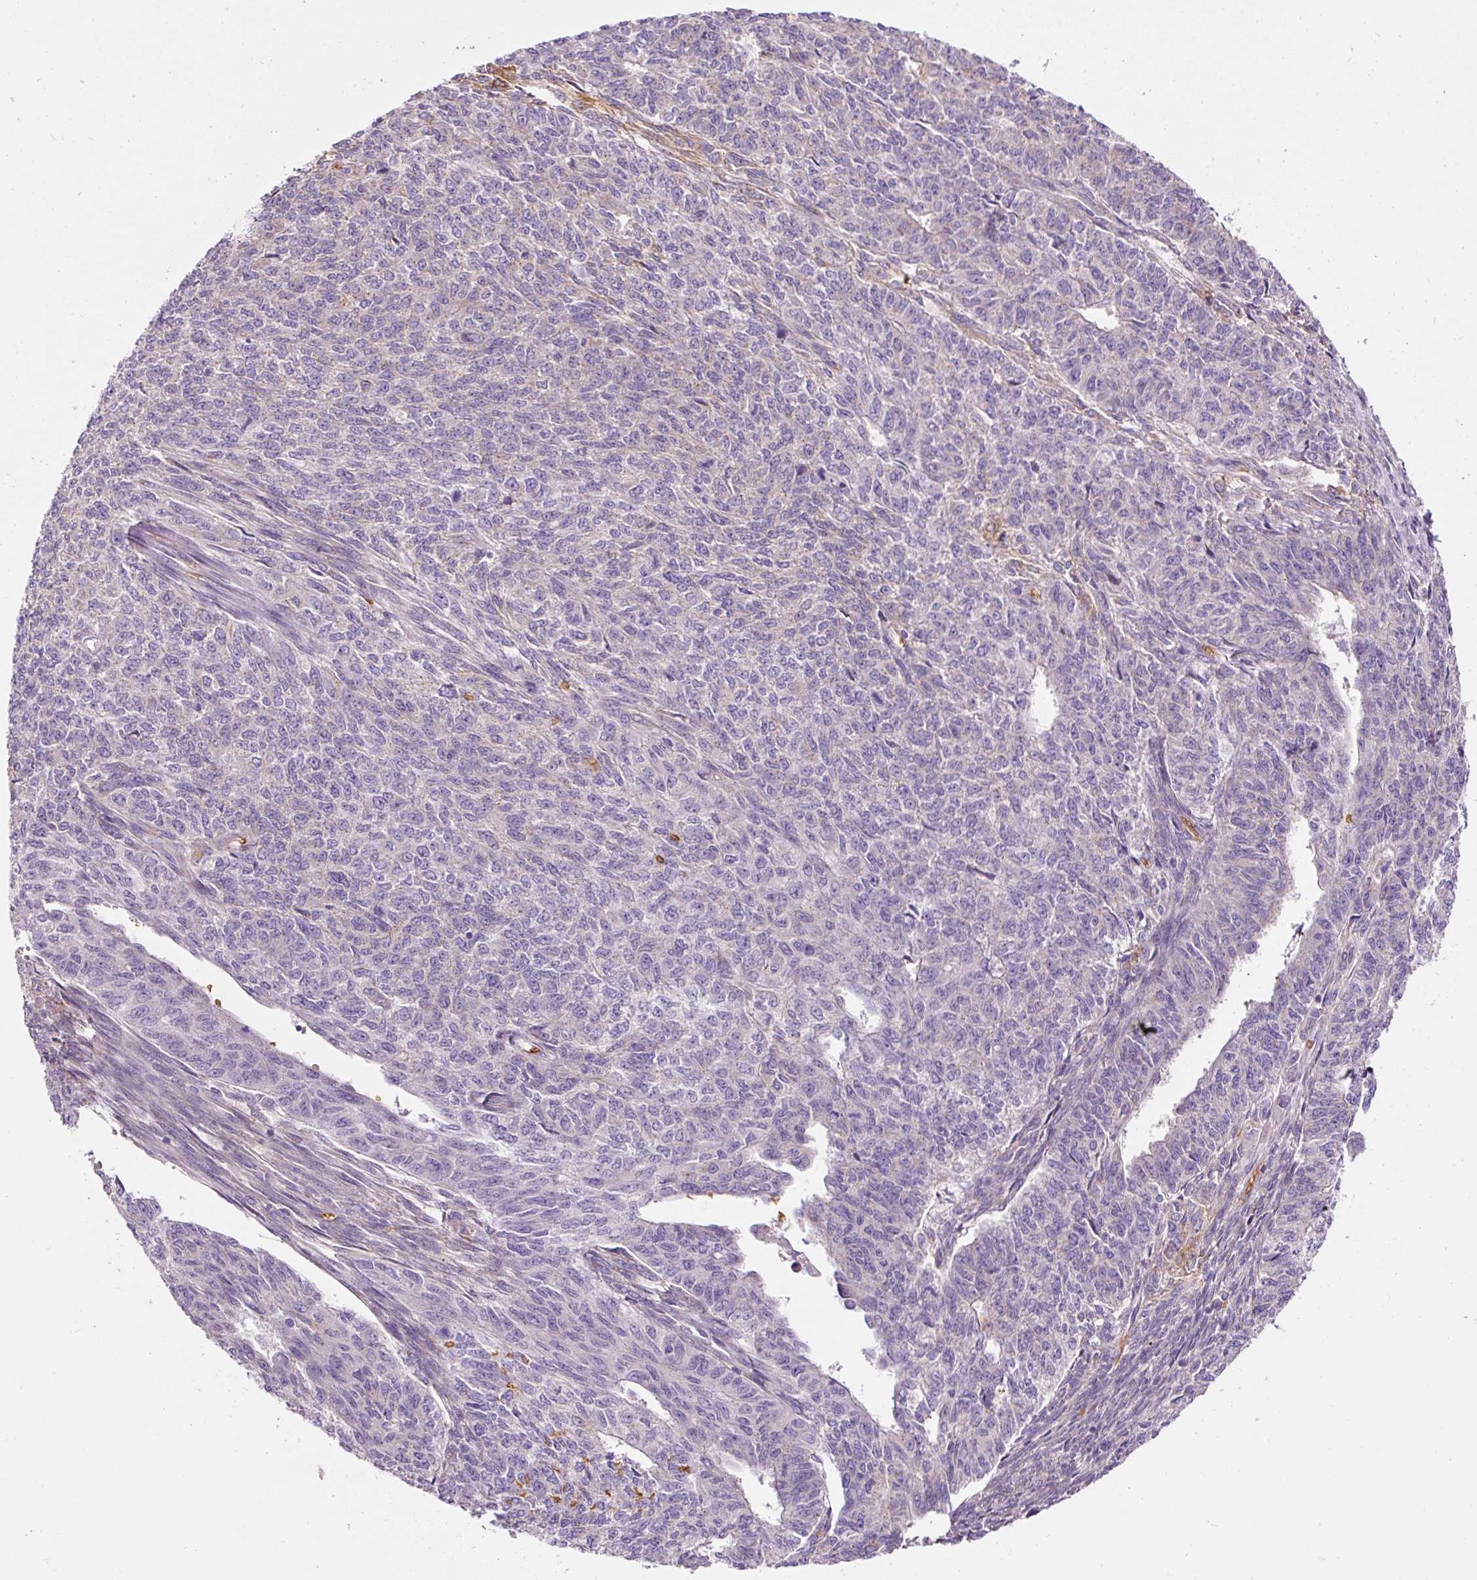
{"staining": {"intensity": "negative", "quantity": "none", "location": "none"}, "tissue": "endometrial cancer", "cell_type": "Tumor cells", "image_type": "cancer", "snomed": [{"axis": "morphology", "description": "Adenocarcinoma, NOS"}, {"axis": "topography", "description": "Endometrium"}], "caption": "Tumor cells show no significant expression in endometrial cancer (adenocarcinoma).", "gene": "PRRC2A", "patient": {"sex": "female", "age": 32}}